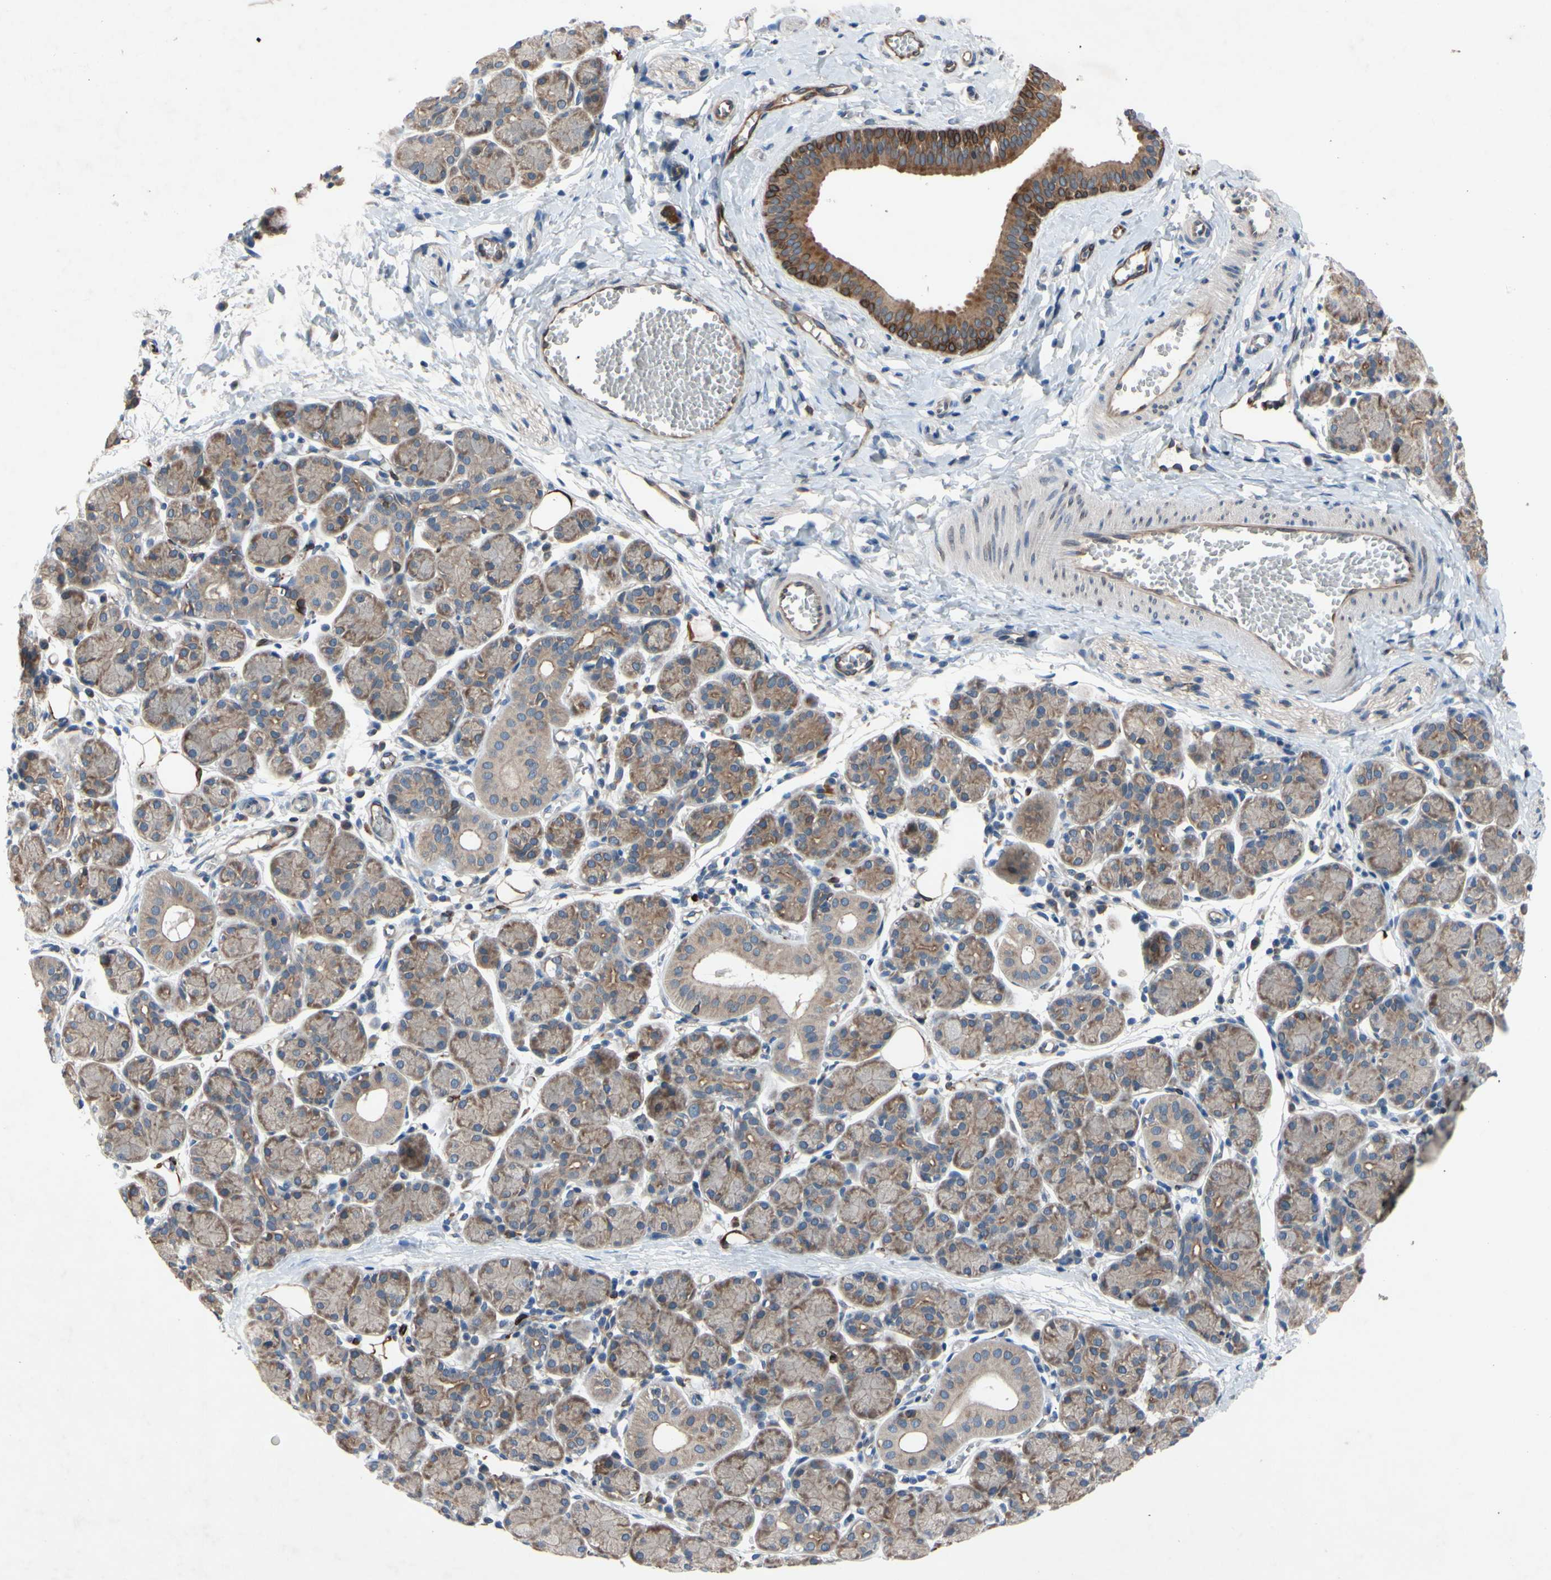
{"staining": {"intensity": "moderate", "quantity": "25%-75%", "location": "cytoplasmic/membranous"}, "tissue": "salivary gland", "cell_type": "Glandular cells", "image_type": "normal", "snomed": [{"axis": "morphology", "description": "Normal tissue, NOS"}, {"axis": "morphology", "description": "Inflammation, NOS"}, {"axis": "topography", "description": "Lymph node"}, {"axis": "topography", "description": "Salivary gland"}], "caption": "This photomicrograph shows benign salivary gland stained with immunohistochemistry (IHC) to label a protein in brown. The cytoplasmic/membranous of glandular cells show moderate positivity for the protein. Nuclei are counter-stained blue.", "gene": "PRXL2A", "patient": {"sex": "male", "age": 3}}